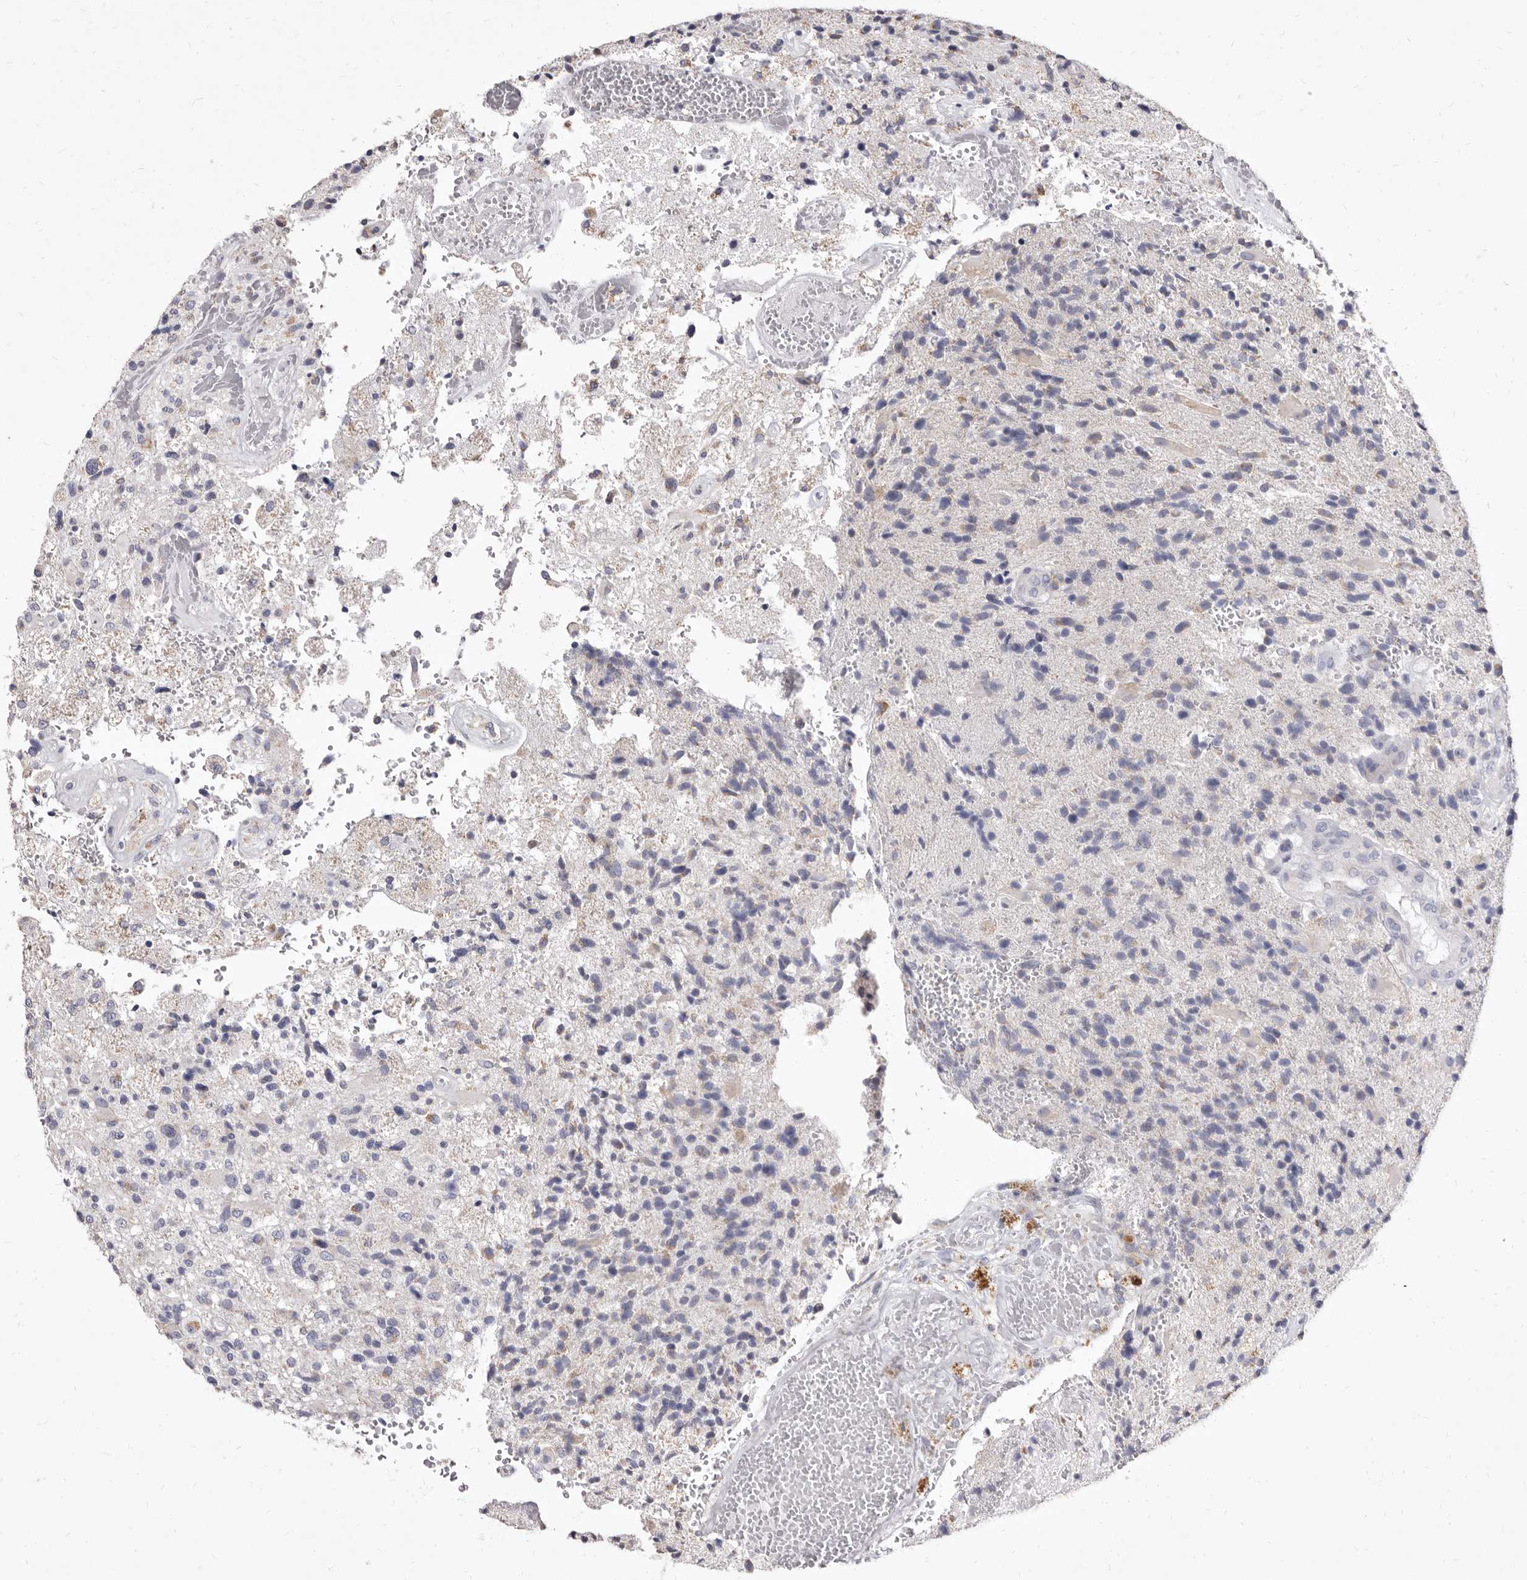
{"staining": {"intensity": "negative", "quantity": "none", "location": "none"}, "tissue": "glioma", "cell_type": "Tumor cells", "image_type": "cancer", "snomed": [{"axis": "morphology", "description": "Glioma, malignant, High grade"}, {"axis": "topography", "description": "Brain"}], "caption": "The micrograph displays no significant staining in tumor cells of malignant glioma (high-grade).", "gene": "CYP2E1", "patient": {"sex": "male", "age": 72}}